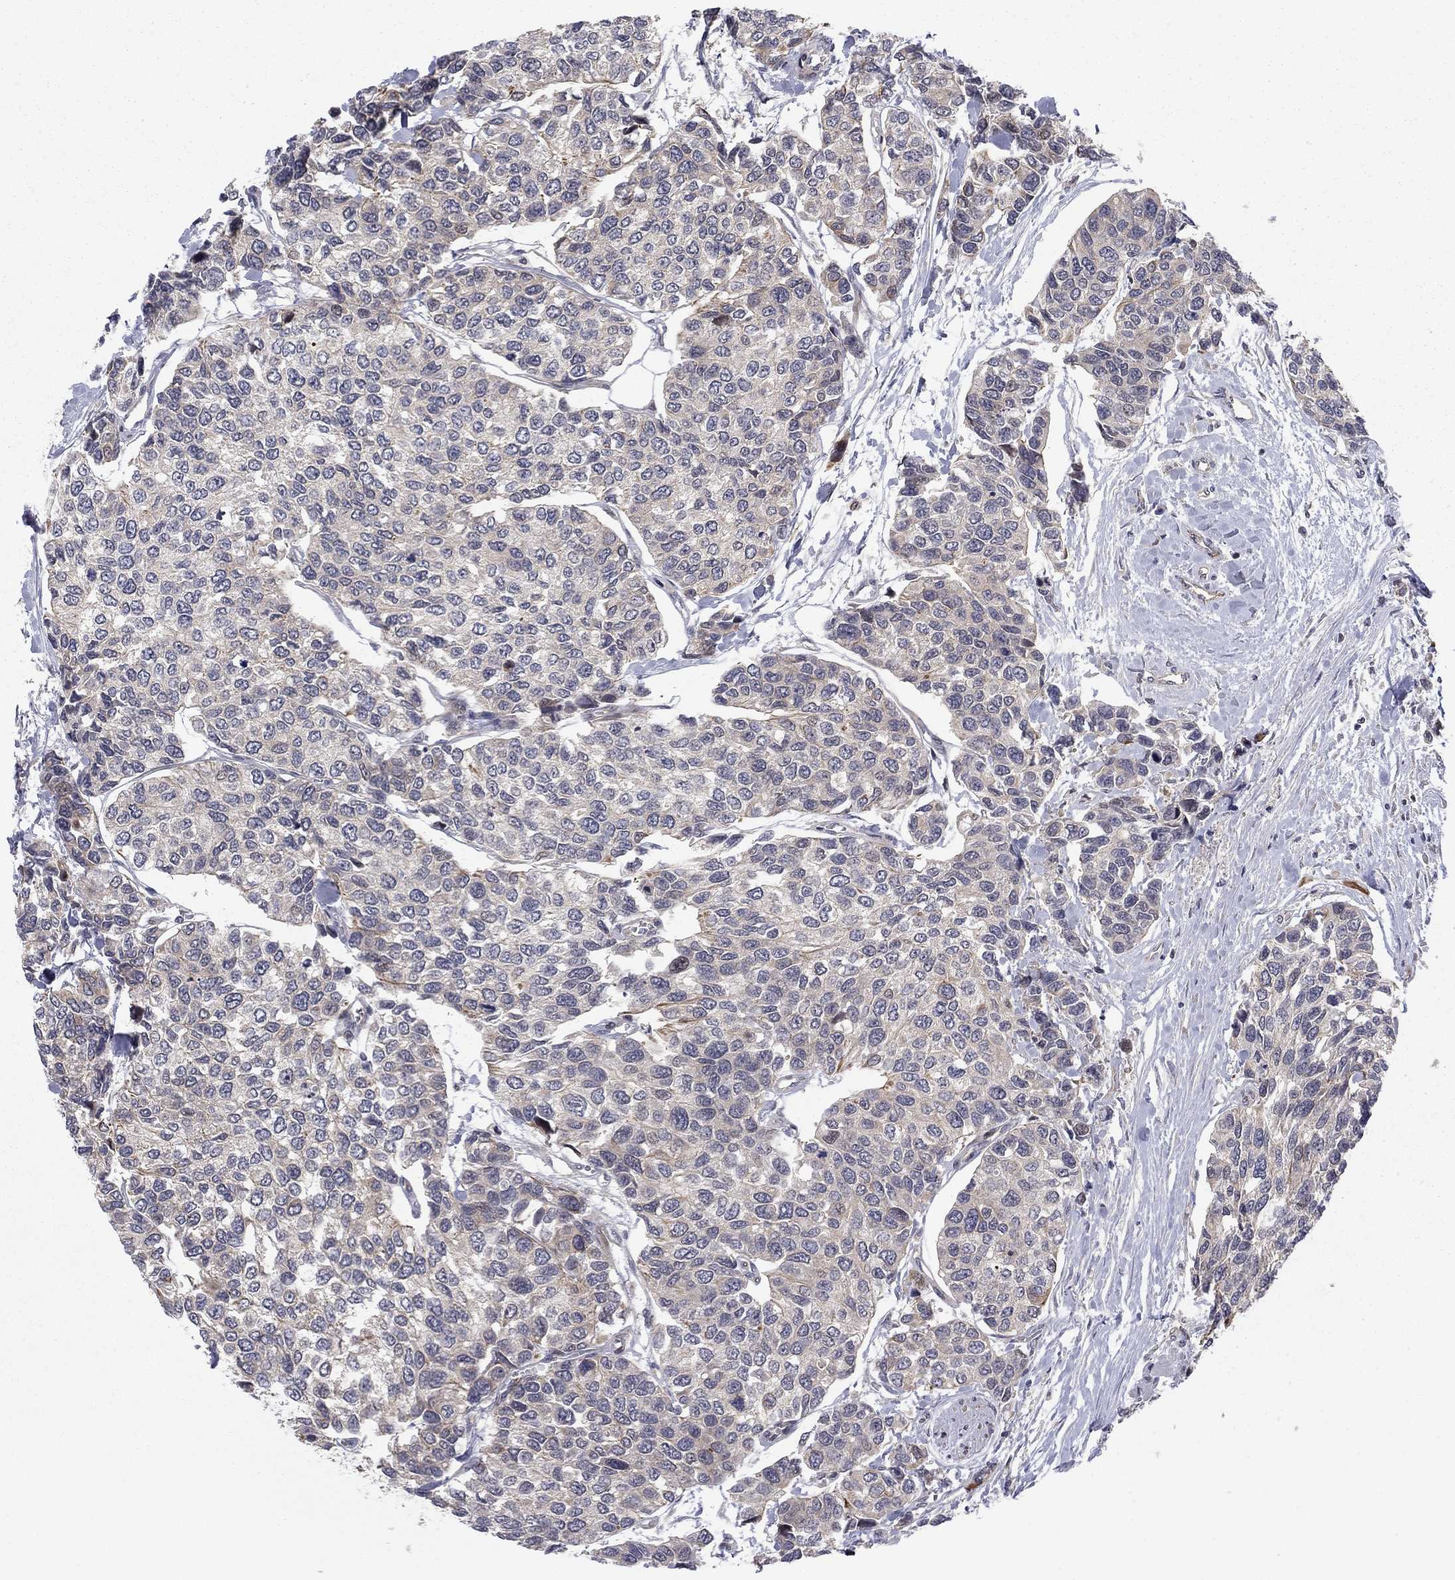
{"staining": {"intensity": "moderate", "quantity": "<25%", "location": "cytoplasmic/membranous"}, "tissue": "urothelial cancer", "cell_type": "Tumor cells", "image_type": "cancer", "snomed": [{"axis": "morphology", "description": "Urothelial carcinoma, High grade"}, {"axis": "topography", "description": "Urinary bladder"}], "caption": "Protein analysis of urothelial cancer tissue displays moderate cytoplasmic/membranous expression in approximately <25% of tumor cells.", "gene": "BCL11A", "patient": {"sex": "male", "age": 77}}